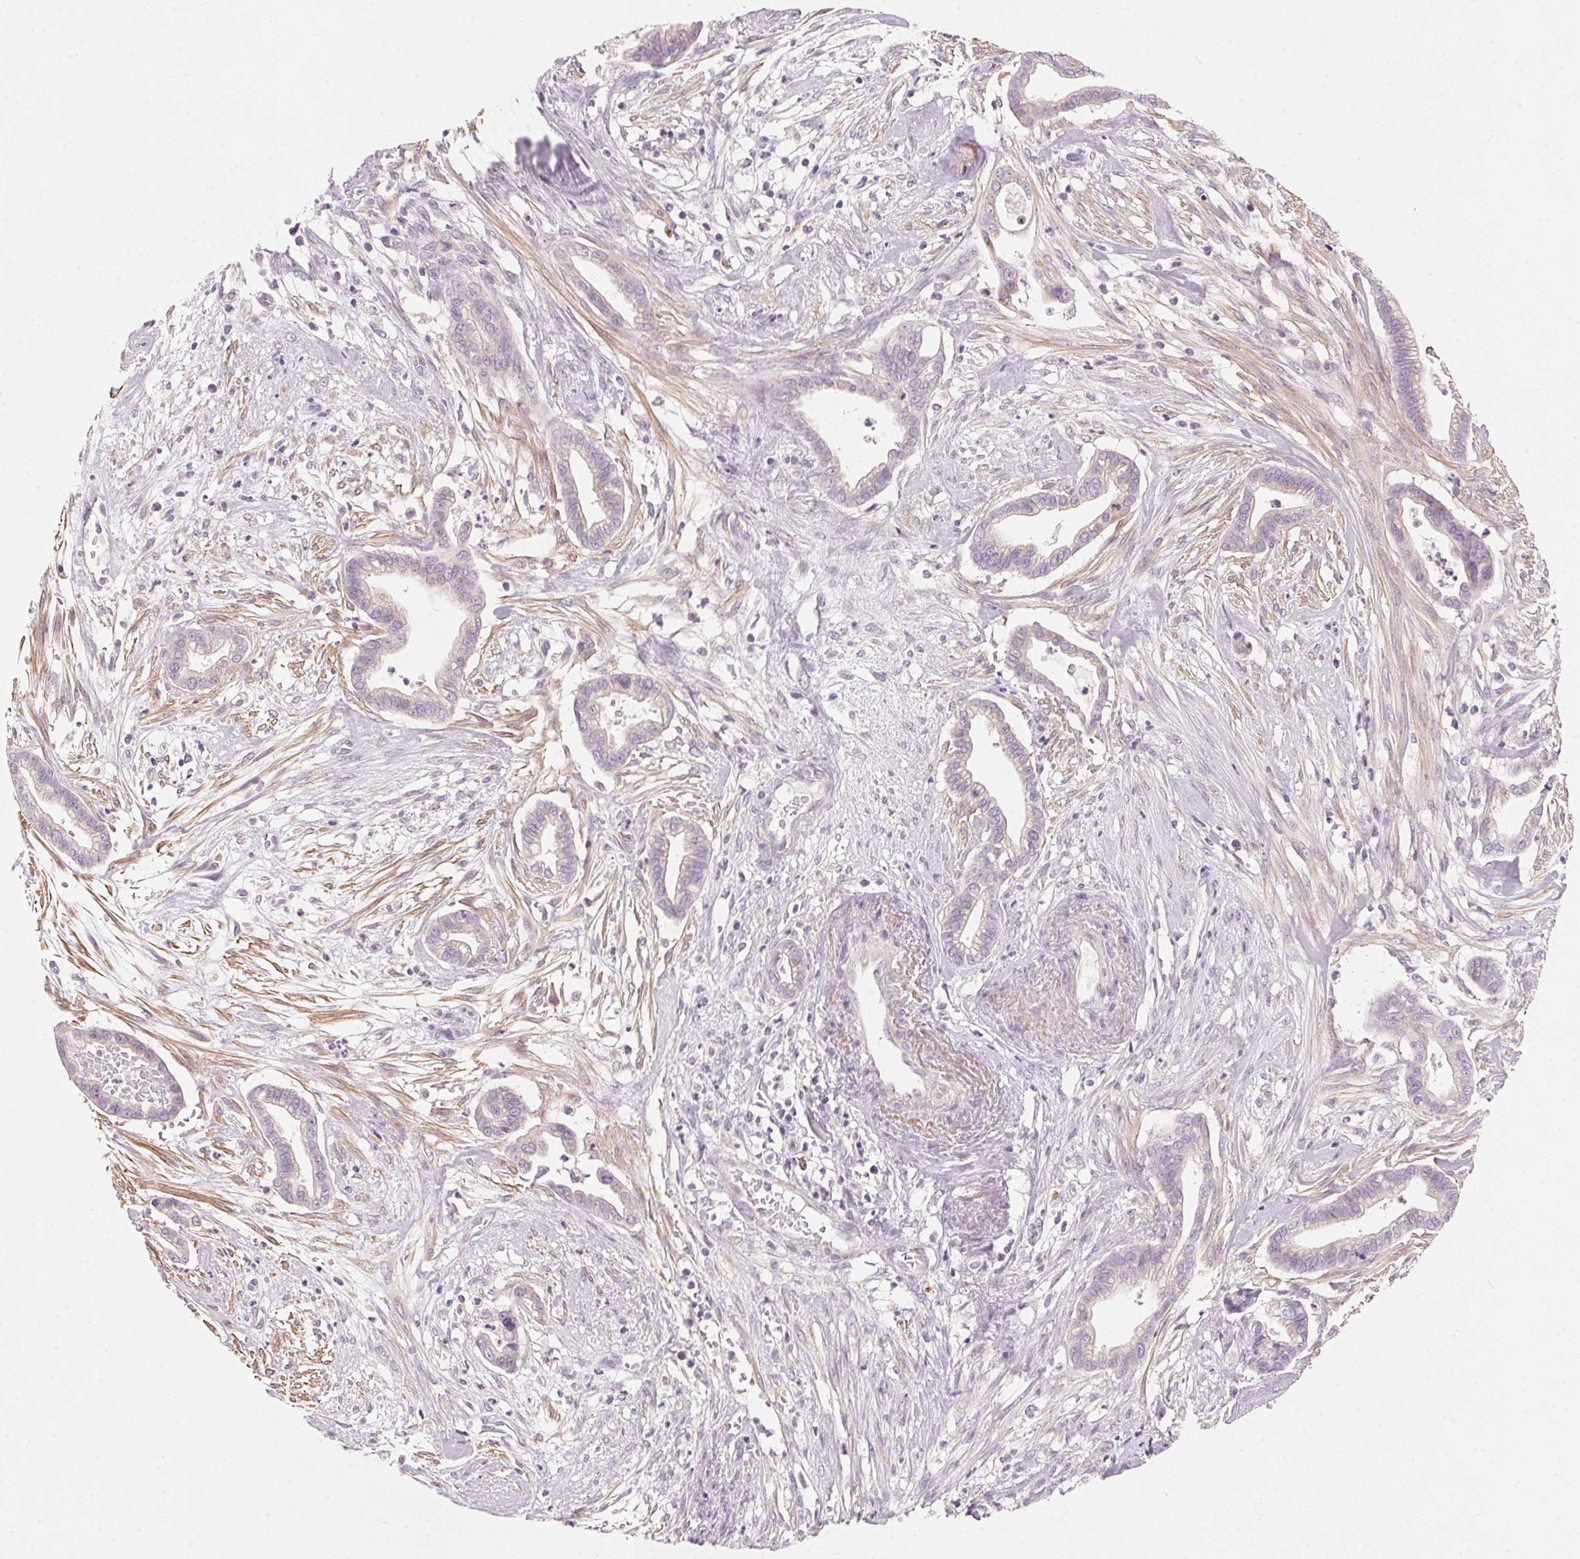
{"staining": {"intensity": "weak", "quantity": "25%-75%", "location": "cytoplasmic/membranous"}, "tissue": "cervical cancer", "cell_type": "Tumor cells", "image_type": "cancer", "snomed": [{"axis": "morphology", "description": "Adenocarcinoma, NOS"}, {"axis": "topography", "description": "Cervix"}], "caption": "Immunohistochemistry (IHC) histopathology image of human cervical cancer stained for a protein (brown), which reveals low levels of weak cytoplasmic/membranous staining in about 25%-75% of tumor cells.", "gene": "DRAM2", "patient": {"sex": "female", "age": 62}}